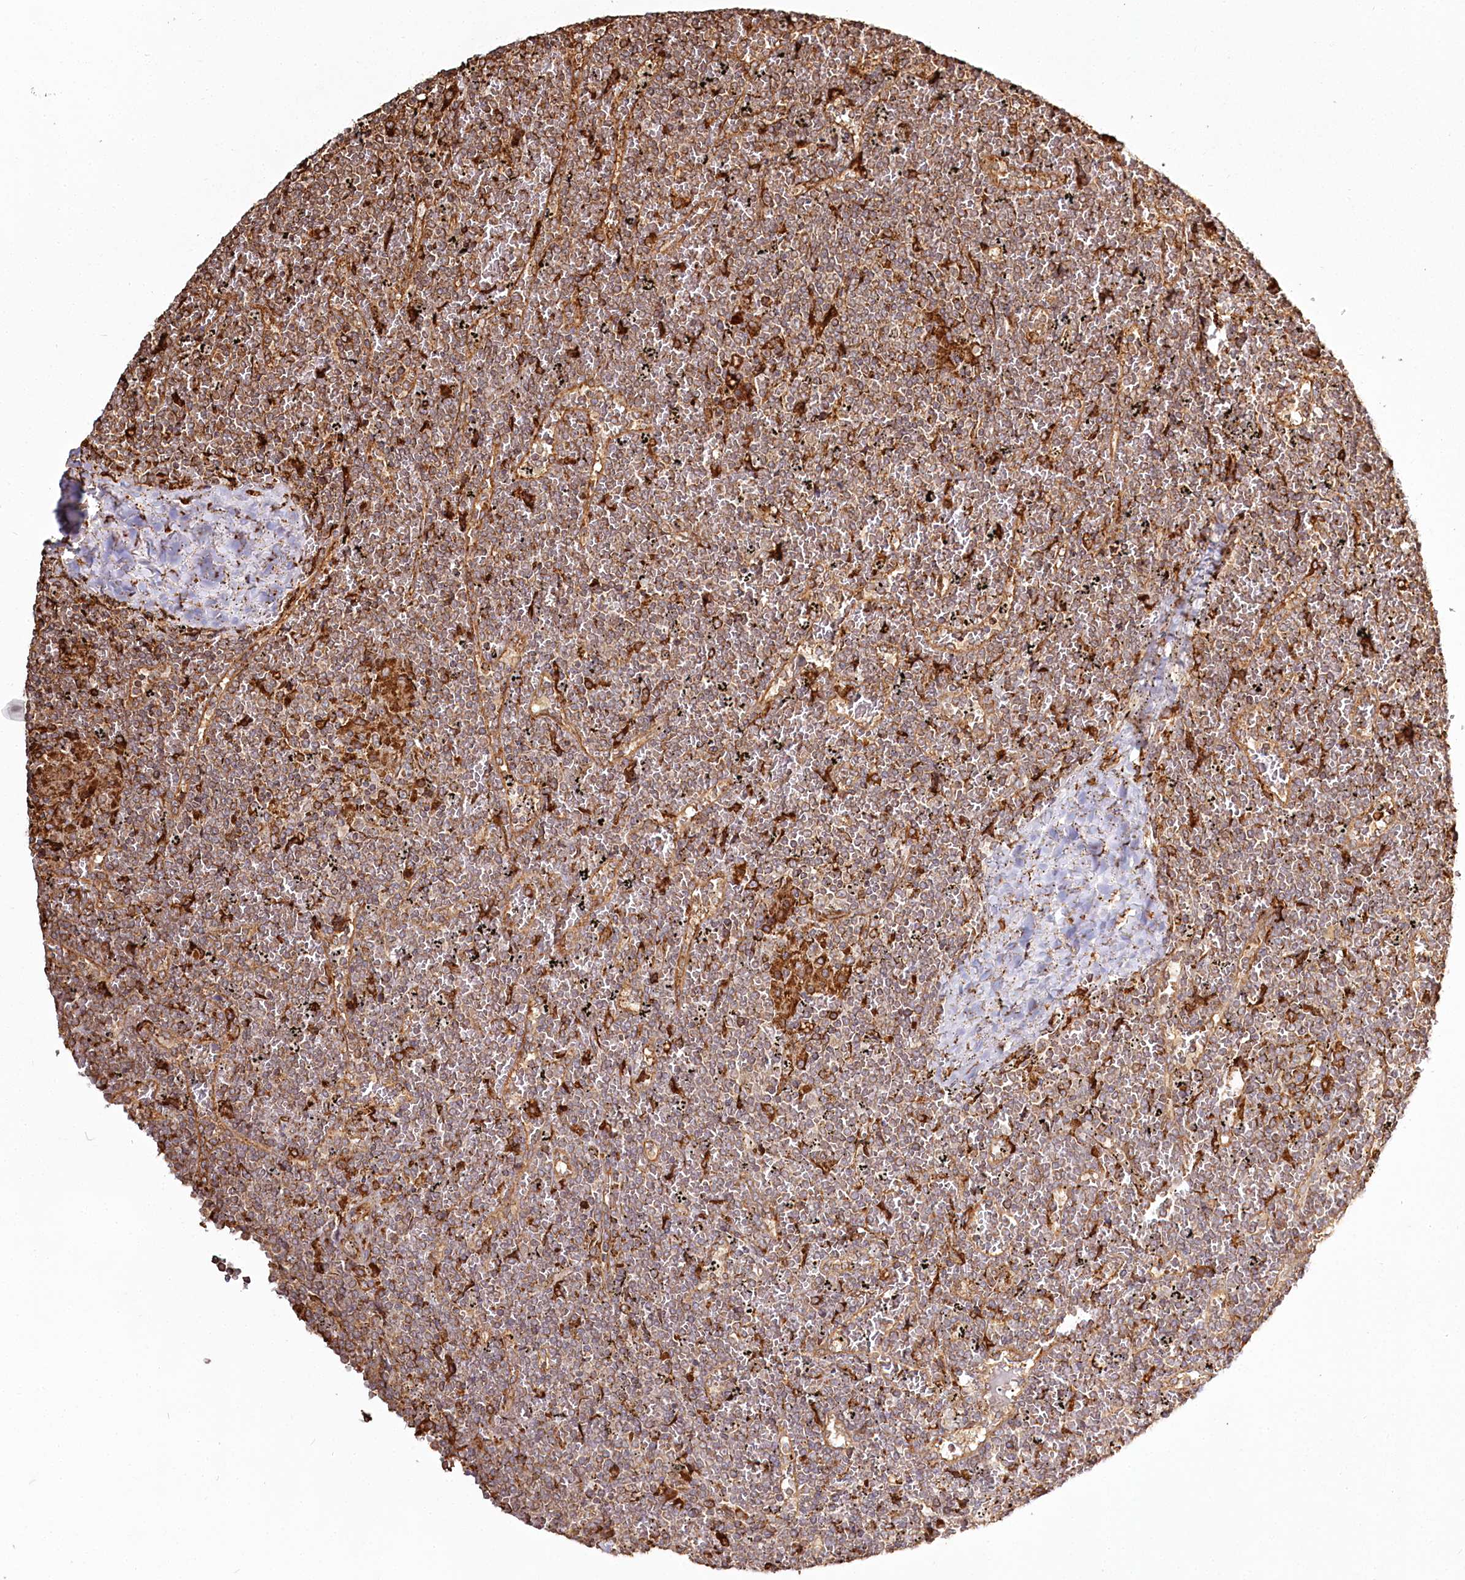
{"staining": {"intensity": "moderate", "quantity": ">75%", "location": "cytoplasmic/membranous"}, "tissue": "lymphoma", "cell_type": "Tumor cells", "image_type": "cancer", "snomed": [{"axis": "morphology", "description": "Malignant lymphoma, non-Hodgkin's type, Low grade"}, {"axis": "topography", "description": "Spleen"}], "caption": "A brown stain labels moderate cytoplasmic/membranous expression of a protein in malignant lymphoma, non-Hodgkin's type (low-grade) tumor cells.", "gene": "FAM13A", "patient": {"sex": "female", "age": 19}}